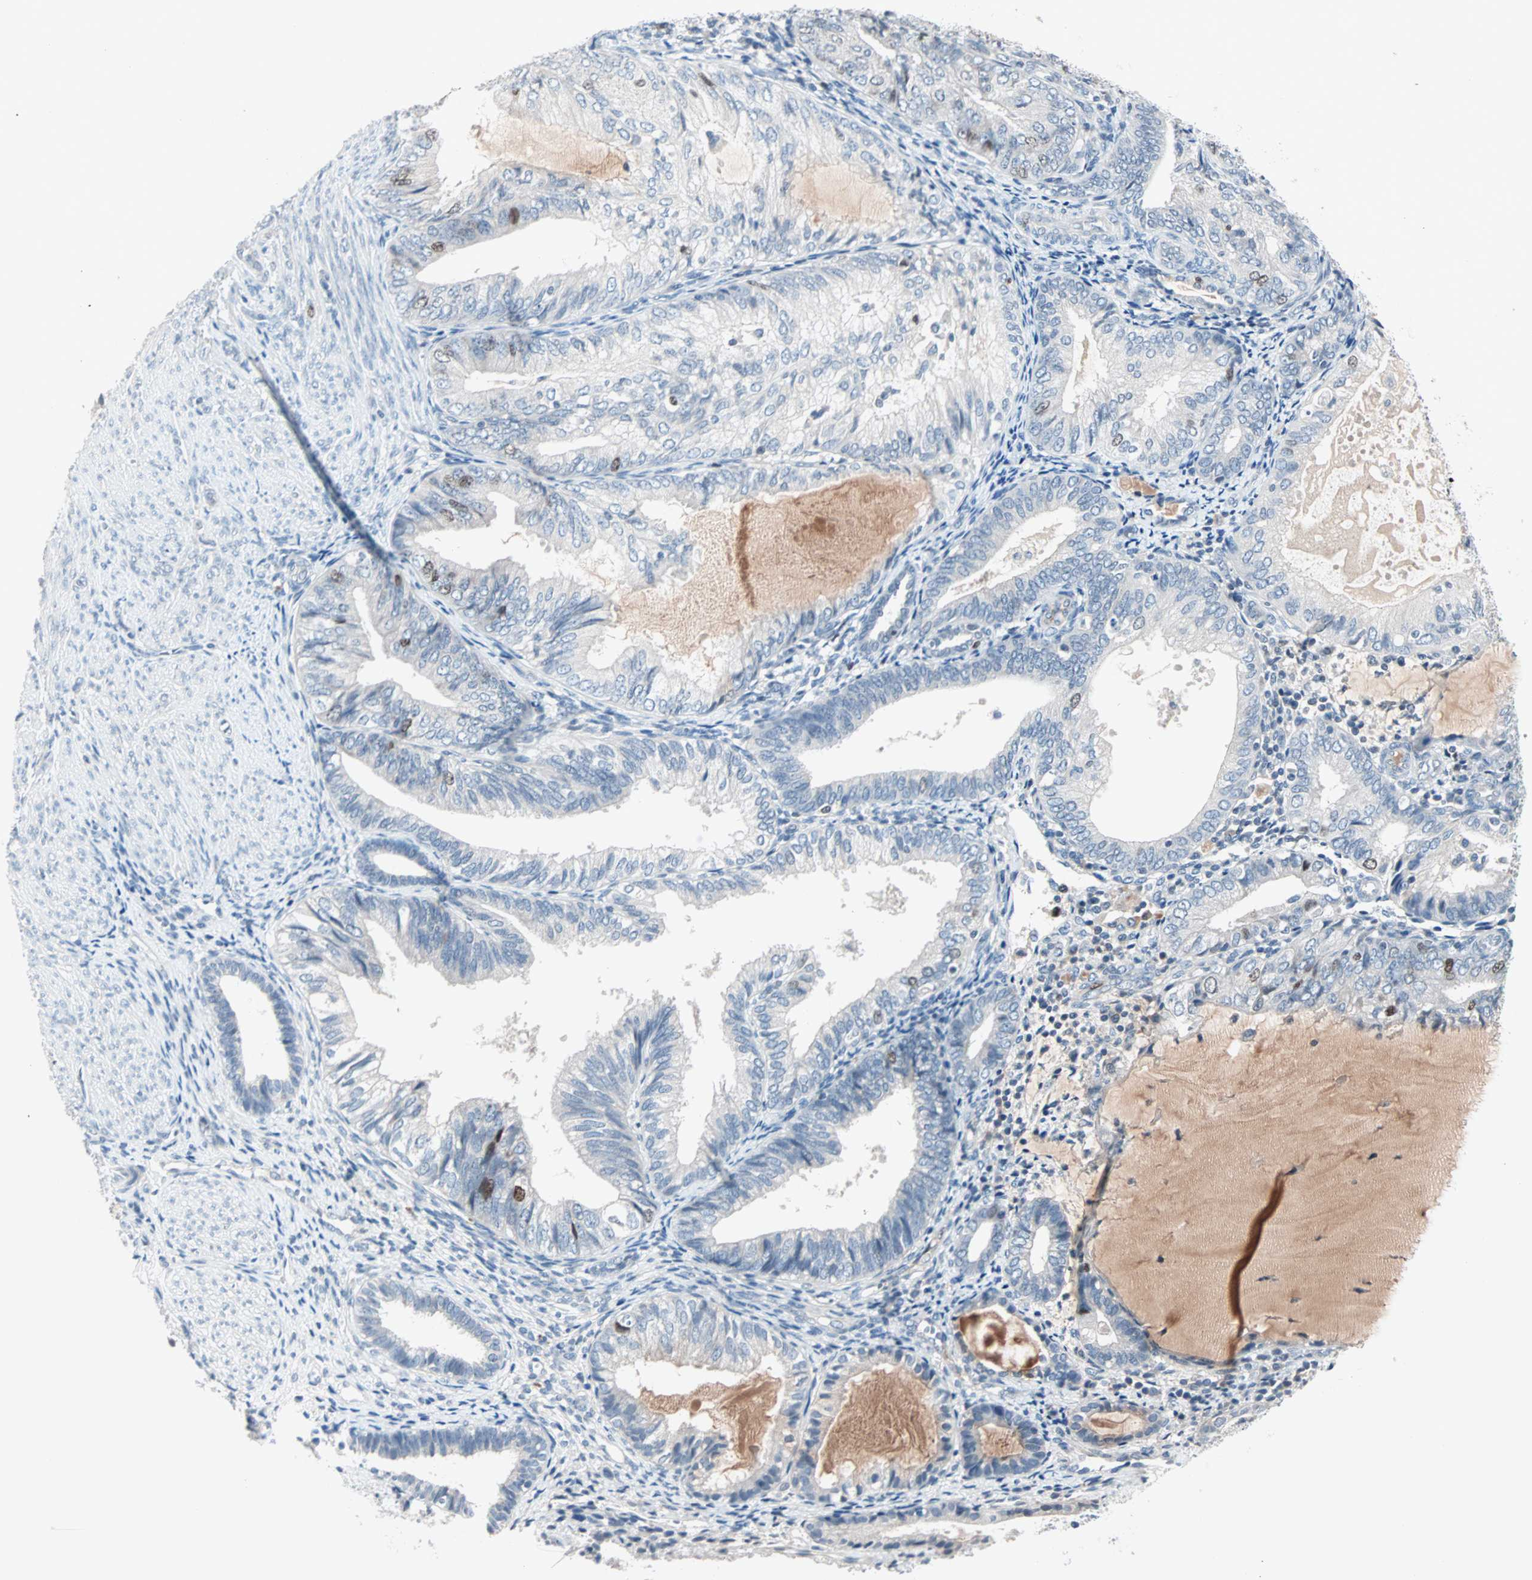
{"staining": {"intensity": "moderate", "quantity": "<25%", "location": "nuclear"}, "tissue": "endometrial cancer", "cell_type": "Tumor cells", "image_type": "cancer", "snomed": [{"axis": "morphology", "description": "Adenocarcinoma, NOS"}, {"axis": "topography", "description": "Endometrium"}], "caption": "About <25% of tumor cells in human adenocarcinoma (endometrial) show moderate nuclear protein positivity as visualized by brown immunohistochemical staining.", "gene": "CCNE2", "patient": {"sex": "female", "age": 81}}